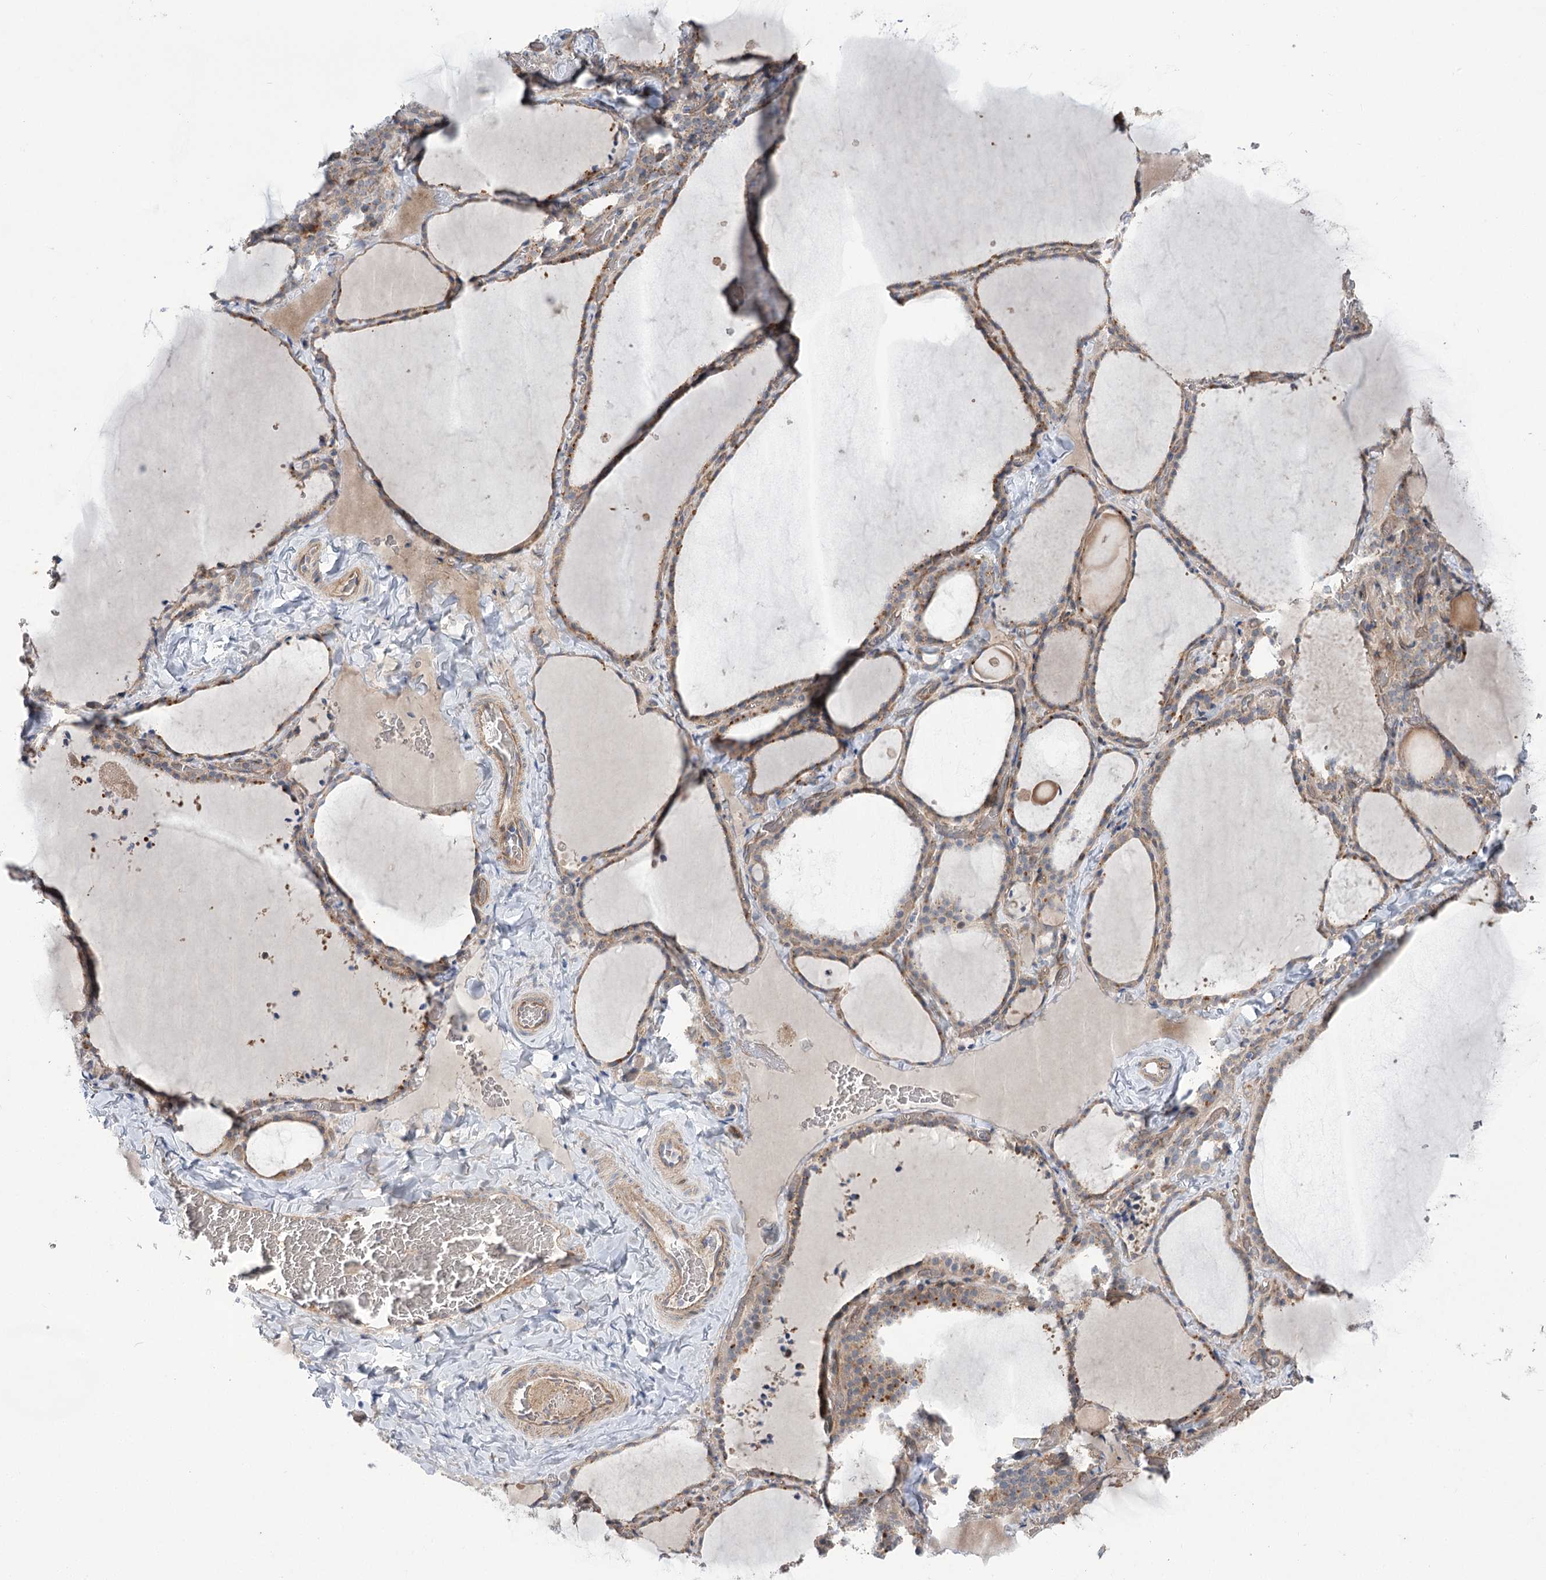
{"staining": {"intensity": "weak", "quantity": "25%-75%", "location": "cytoplasmic/membranous"}, "tissue": "thyroid gland", "cell_type": "Glandular cells", "image_type": "normal", "snomed": [{"axis": "morphology", "description": "Normal tissue, NOS"}, {"axis": "topography", "description": "Thyroid gland"}], "caption": "This histopathology image displays IHC staining of unremarkable human thyroid gland, with low weak cytoplasmic/membranous staining in approximately 25%-75% of glandular cells.", "gene": "TRUB1", "patient": {"sex": "female", "age": 22}}